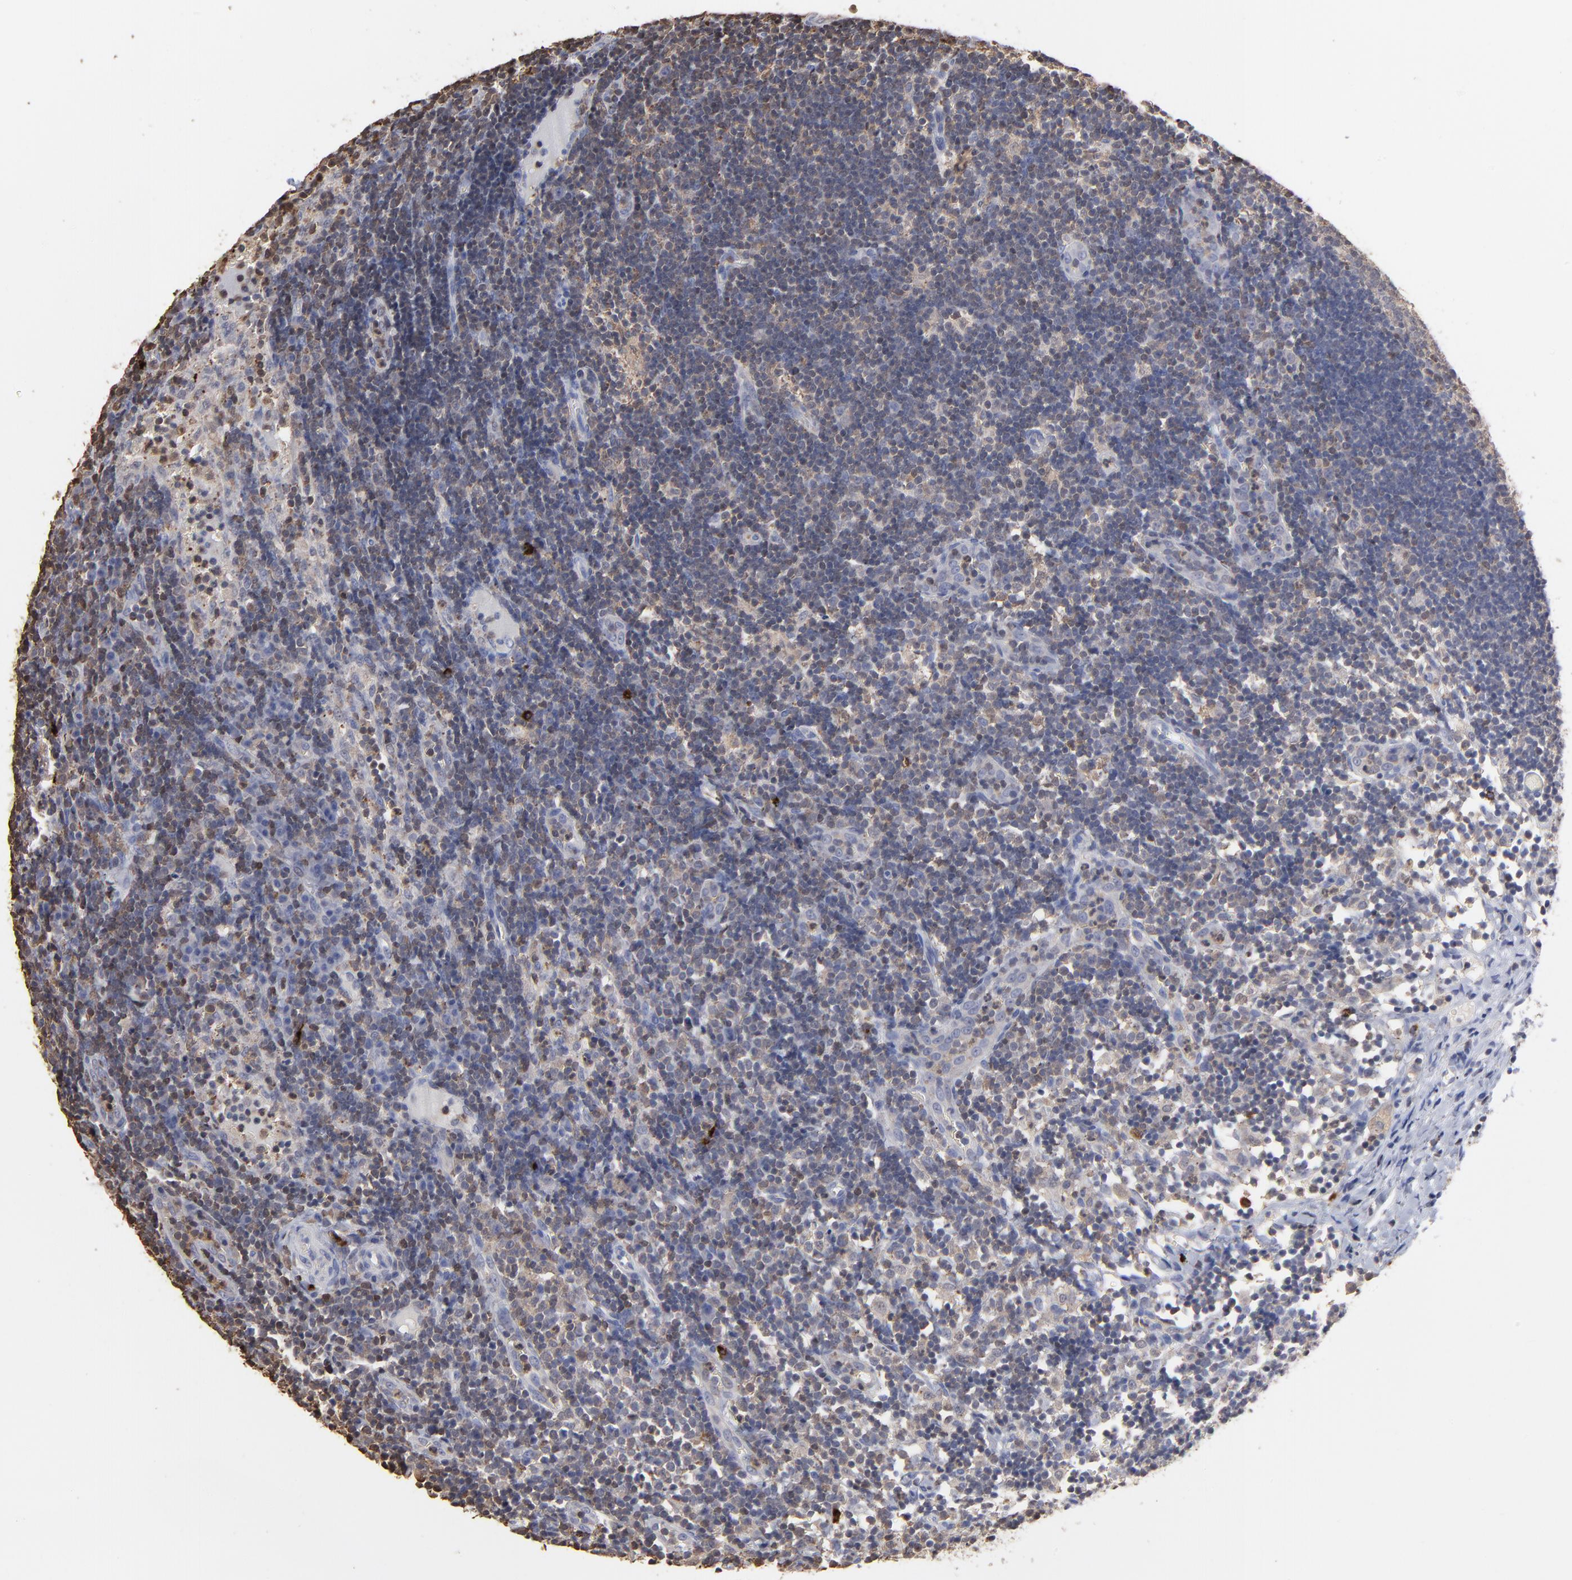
{"staining": {"intensity": "weak", "quantity": "<25%", "location": "cytoplasmic/membranous"}, "tissue": "lymph node", "cell_type": "Germinal center cells", "image_type": "normal", "snomed": [{"axis": "morphology", "description": "Normal tissue, NOS"}, {"axis": "morphology", "description": "Inflammation, NOS"}, {"axis": "topography", "description": "Lymph node"}, {"axis": "topography", "description": "Salivary gland"}], "caption": "Human lymph node stained for a protein using immunohistochemistry exhibits no positivity in germinal center cells.", "gene": "TBXT", "patient": {"sex": "male", "age": 3}}